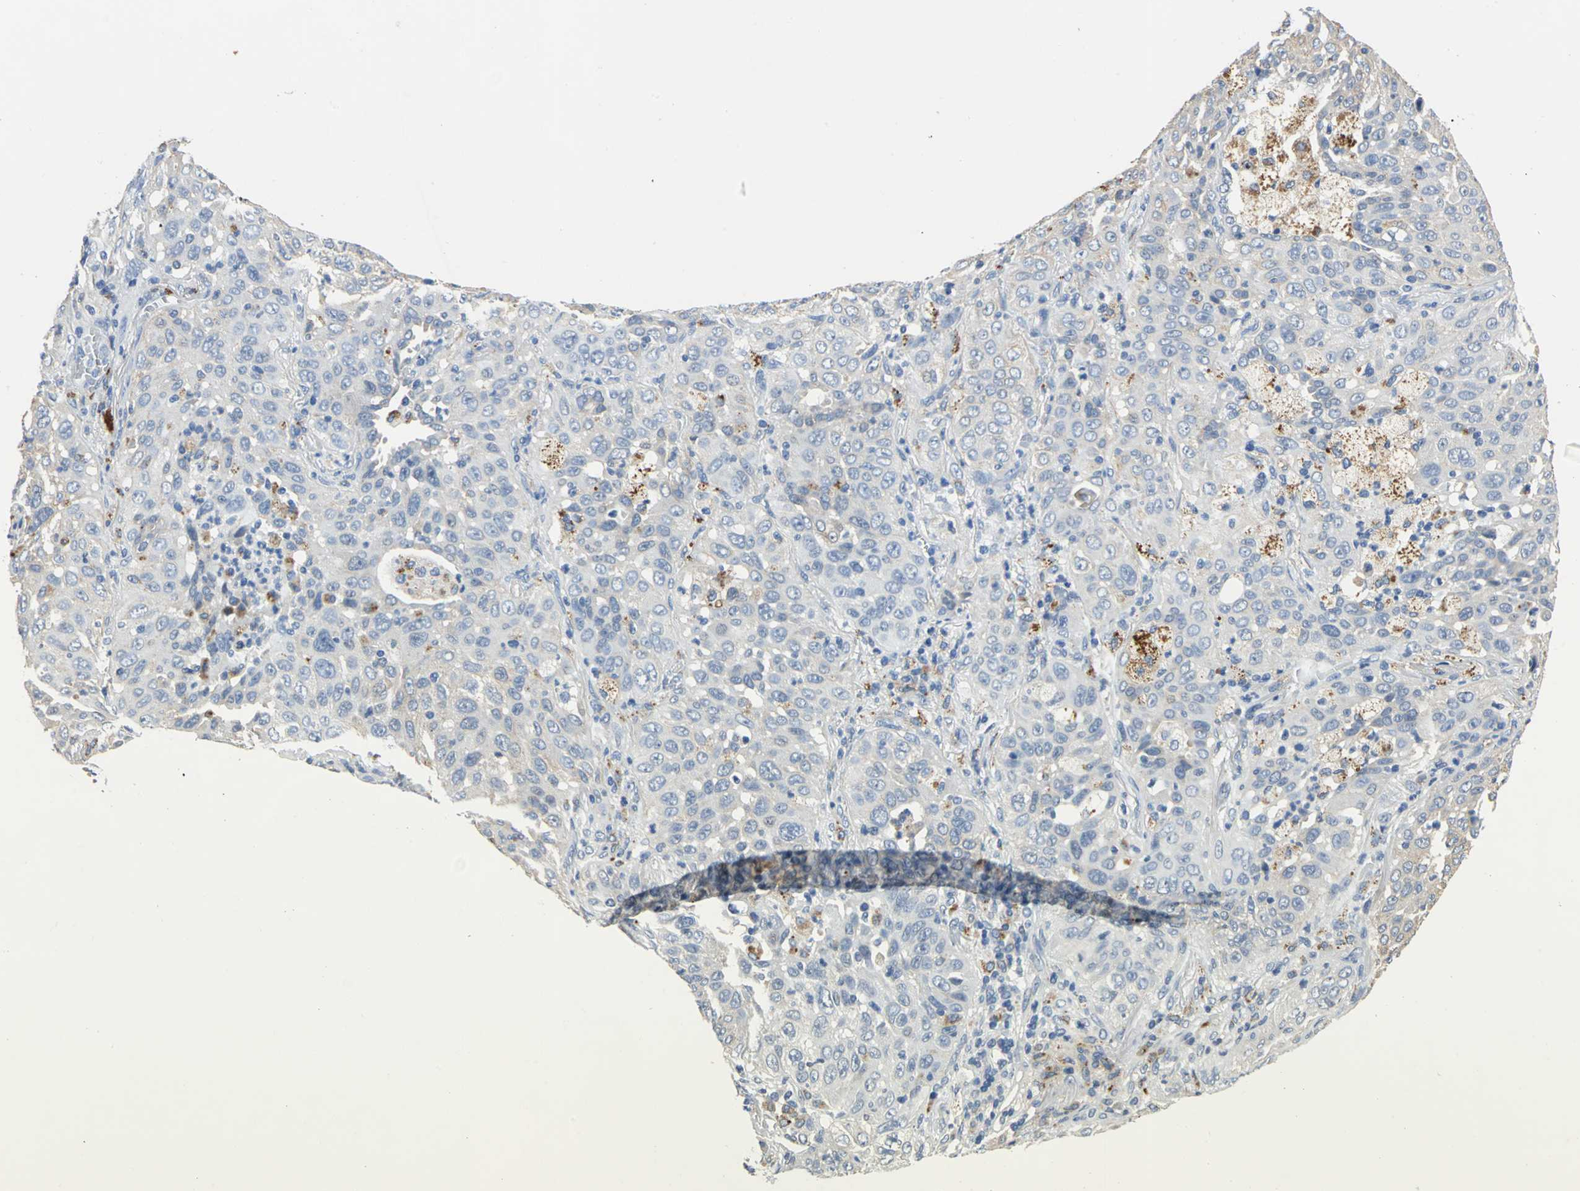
{"staining": {"intensity": "weak", "quantity": "<25%", "location": "cytoplasmic/membranous"}, "tissue": "lung cancer", "cell_type": "Tumor cells", "image_type": "cancer", "snomed": [{"axis": "morphology", "description": "Squamous cell carcinoma, NOS"}, {"axis": "topography", "description": "Lung"}], "caption": "Photomicrograph shows no significant protein positivity in tumor cells of lung cancer (squamous cell carcinoma).", "gene": "RASD2", "patient": {"sex": "female", "age": 67}}